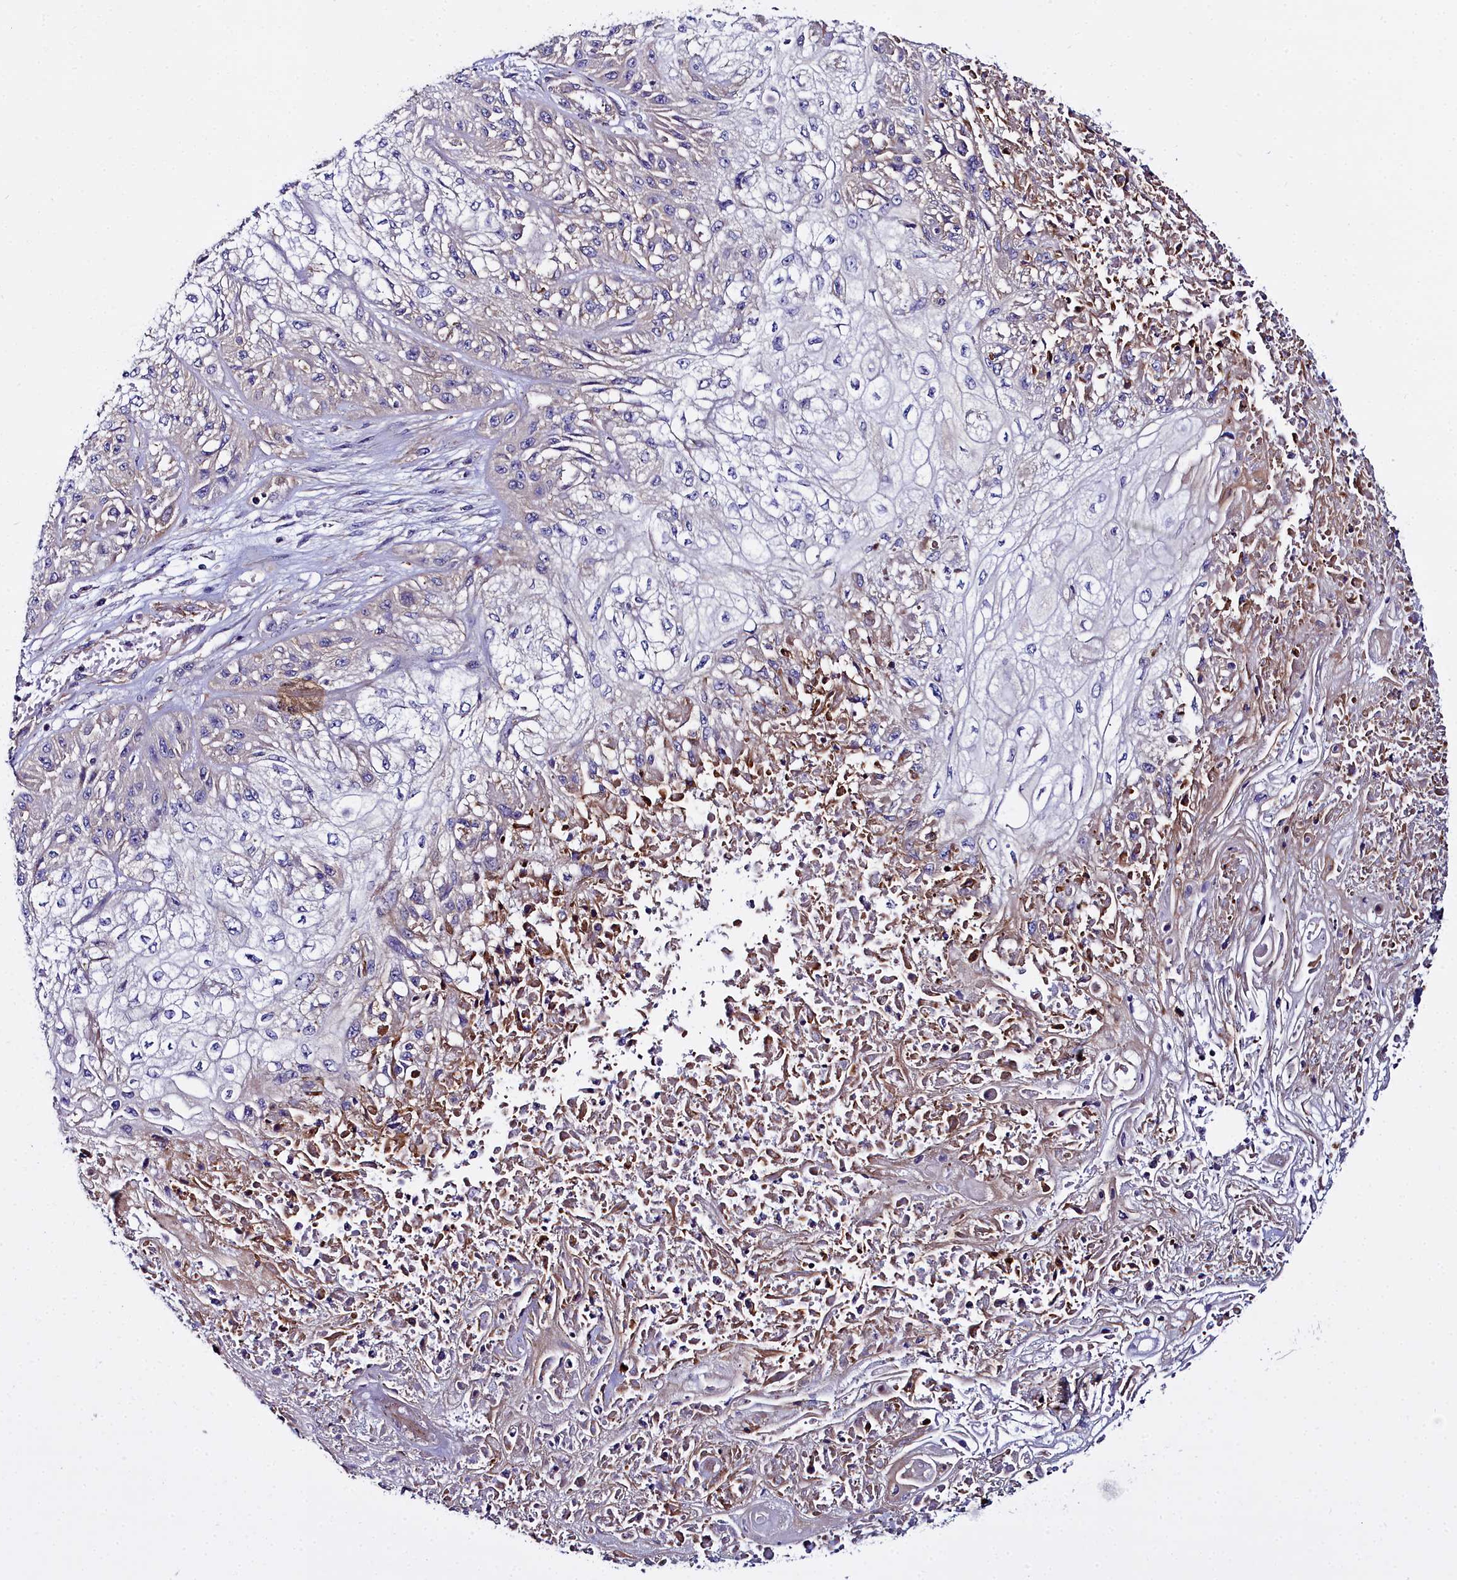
{"staining": {"intensity": "negative", "quantity": "none", "location": "none"}, "tissue": "skin cancer", "cell_type": "Tumor cells", "image_type": "cancer", "snomed": [{"axis": "morphology", "description": "Squamous cell carcinoma, NOS"}, {"axis": "morphology", "description": "Squamous cell carcinoma, metastatic, NOS"}, {"axis": "topography", "description": "Skin"}, {"axis": "topography", "description": "Lymph node"}], "caption": "IHC photomicrograph of skin cancer (metastatic squamous cell carcinoma) stained for a protein (brown), which shows no positivity in tumor cells.", "gene": "FADS3", "patient": {"sex": "male", "age": 75}}